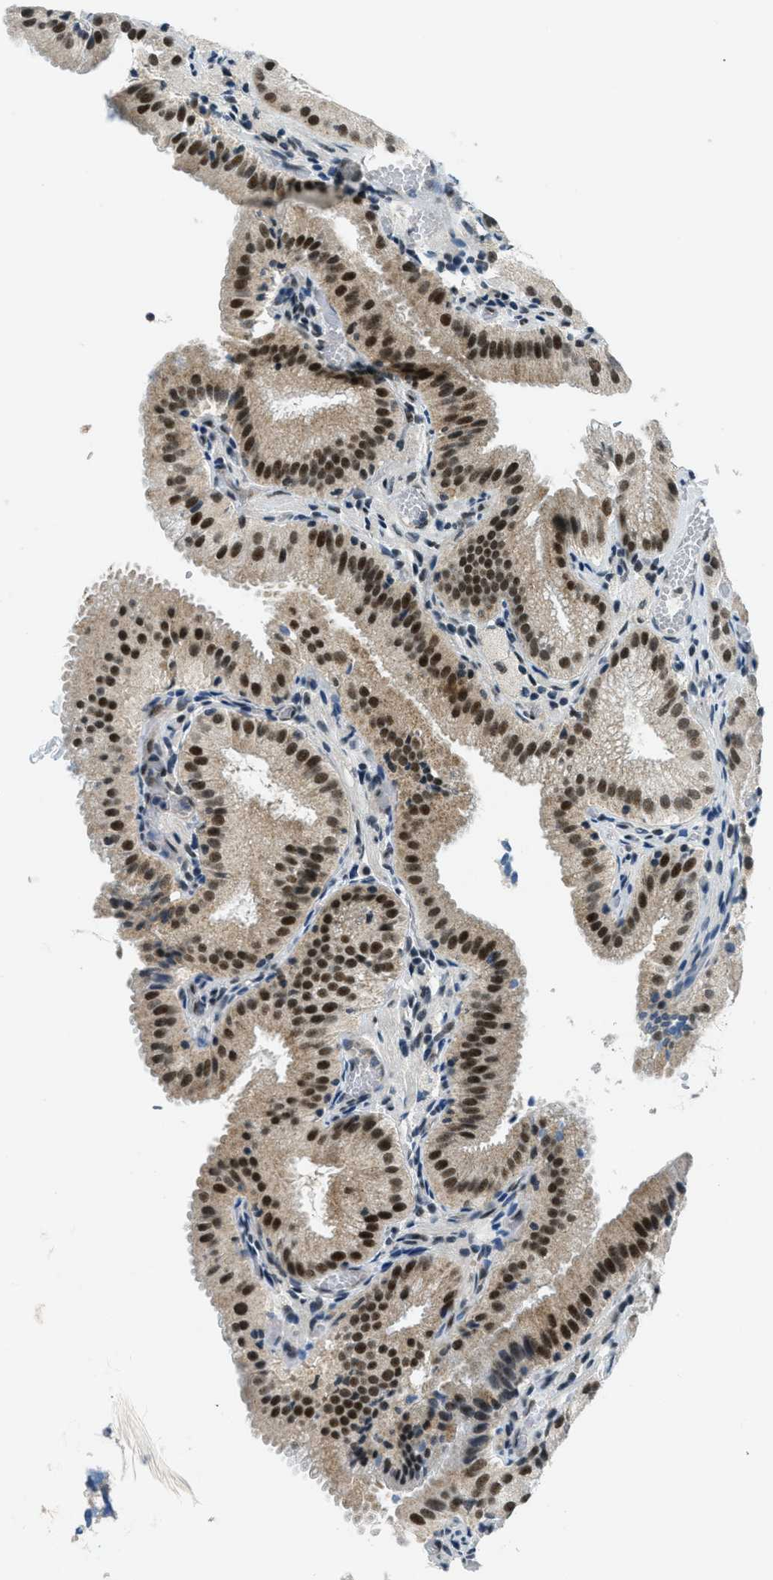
{"staining": {"intensity": "strong", "quantity": ">75%", "location": "nuclear"}, "tissue": "gallbladder", "cell_type": "Glandular cells", "image_type": "normal", "snomed": [{"axis": "morphology", "description": "Normal tissue, NOS"}, {"axis": "topography", "description": "Gallbladder"}], "caption": "IHC (DAB) staining of normal human gallbladder displays strong nuclear protein expression in approximately >75% of glandular cells.", "gene": "KLF6", "patient": {"sex": "male", "age": 54}}